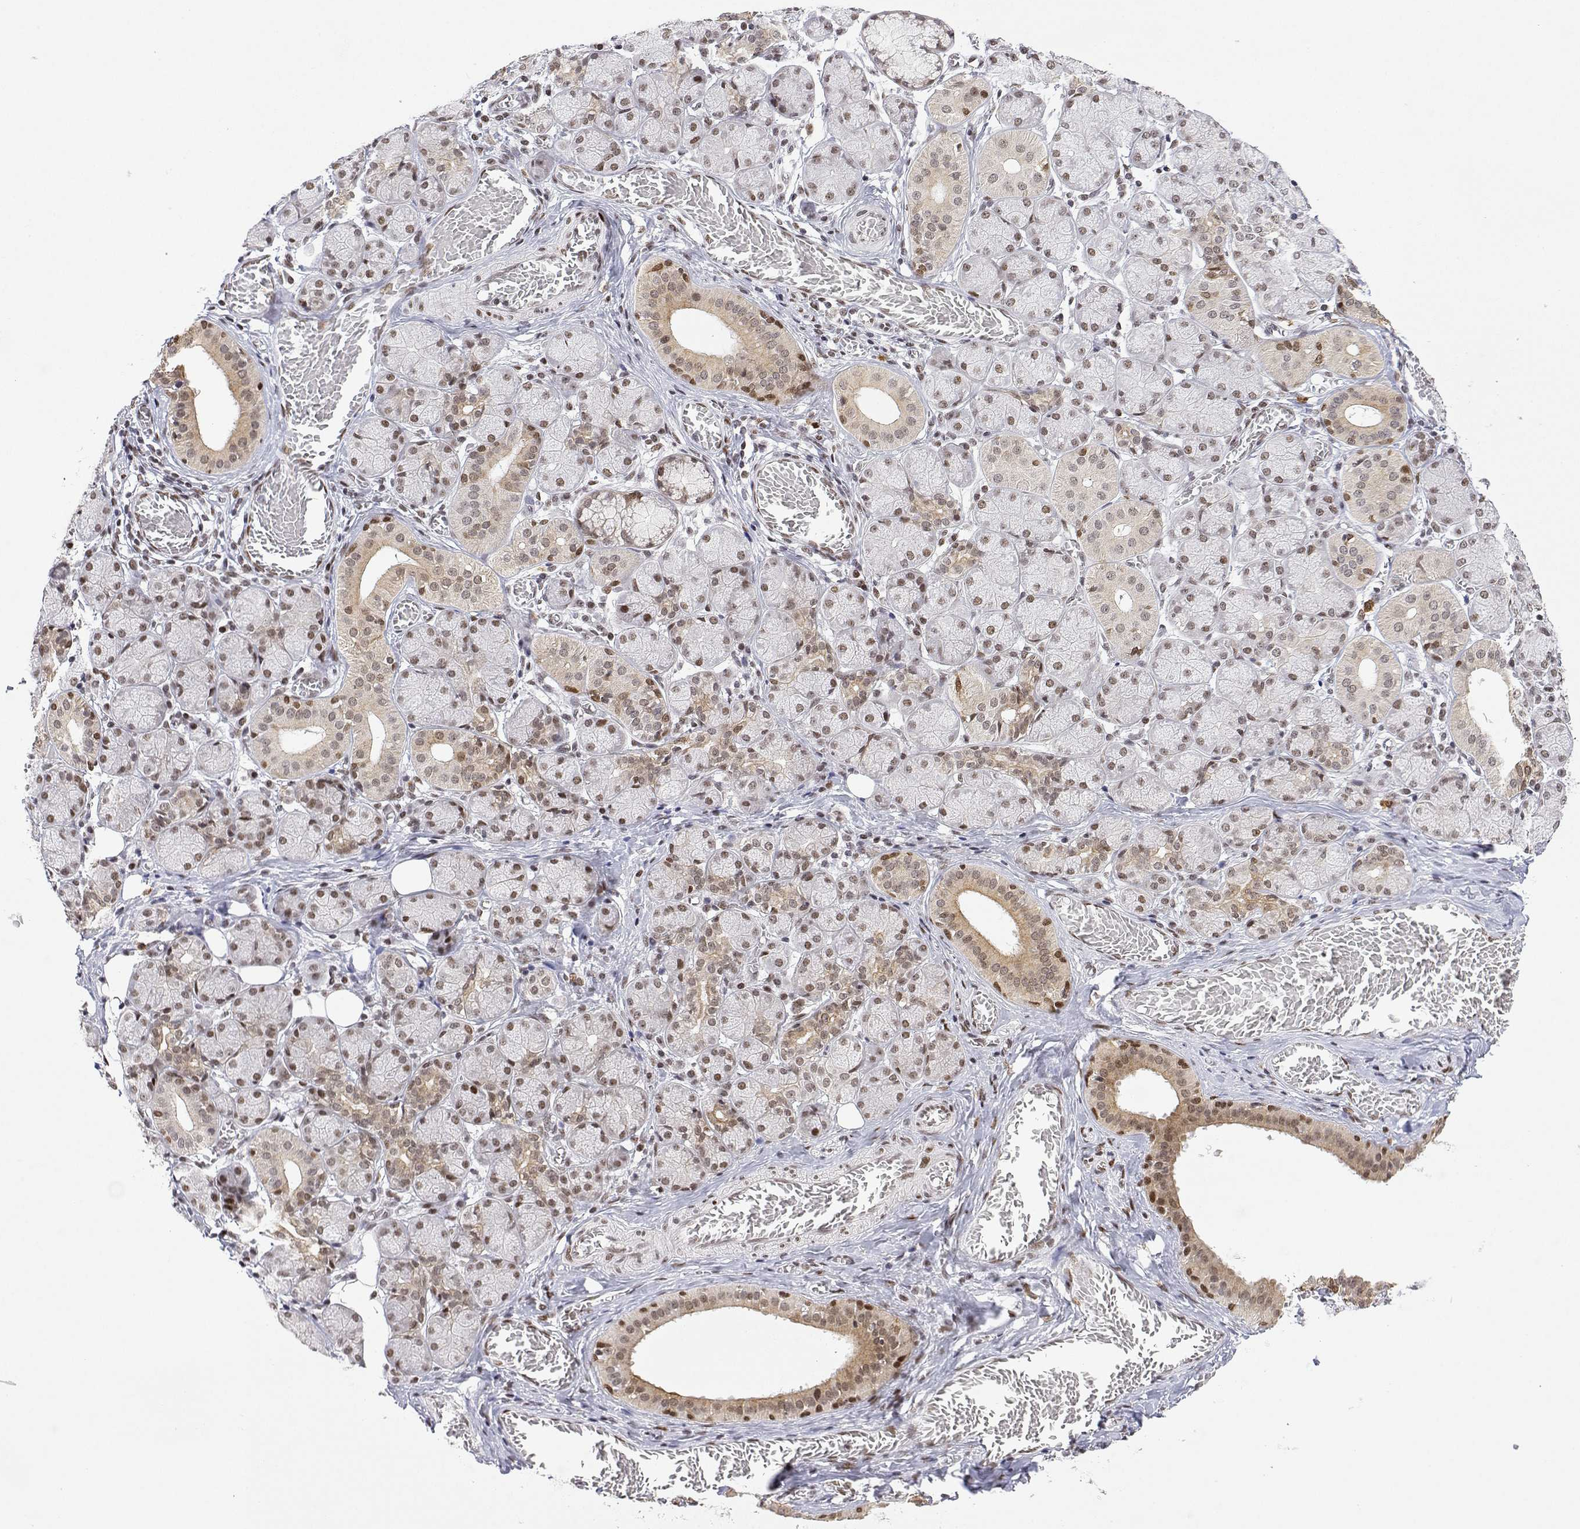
{"staining": {"intensity": "moderate", "quantity": "25%-75%", "location": "nuclear"}, "tissue": "salivary gland", "cell_type": "Glandular cells", "image_type": "normal", "snomed": [{"axis": "morphology", "description": "Normal tissue, NOS"}, {"axis": "topography", "description": "Salivary gland"}, {"axis": "topography", "description": "Peripheral nerve tissue"}], "caption": "Immunohistochemistry (IHC) photomicrograph of normal human salivary gland stained for a protein (brown), which reveals medium levels of moderate nuclear staining in about 25%-75% of glandular cells.", "gene": "XPC", "patient": {"sex": "female", "age": 24}}